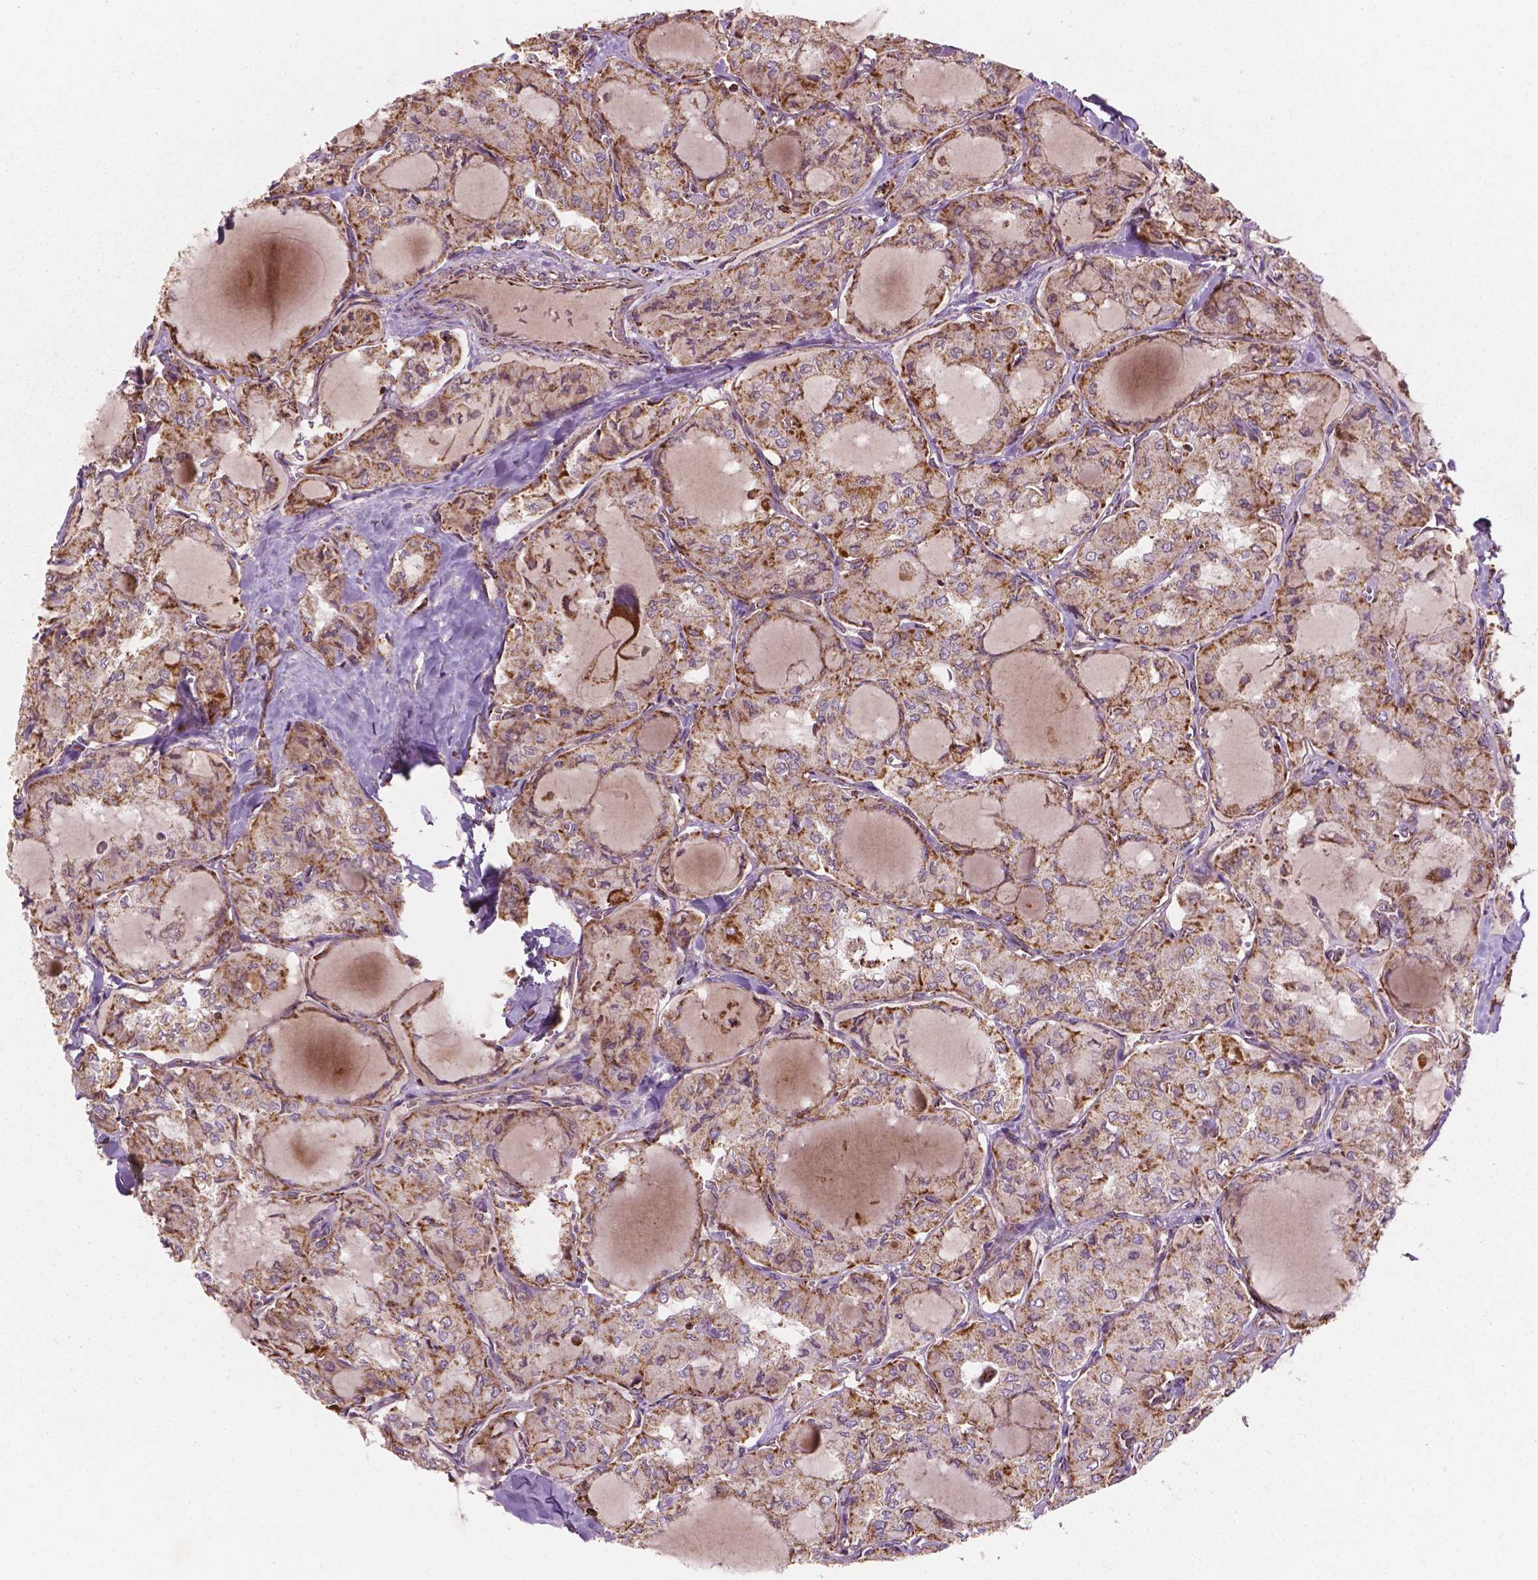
{"staining": {"intensity": "weak", "quantity": "25%-75%", "location": "cytoplasmic/membranous"}, "tissue": "thyroid cancer", "cell_type": "Tumor cells", "image_type": "cancer", "snomed": [{"axis": "morphology", "description": "Papillary adenocarcinoma, NOS"}, {"axis": "topography", "description": "Thyroid gland"}], "caption": "Immunohistochemical staining of human papillary adenocarcinoma (thyroid) shows low levels of weak cytoplasmic/membranous positivity in about 25%-75% of tumor cells.", "gene": "HS3ST3A1", "patient": {"sex": "male", "age": 20}}